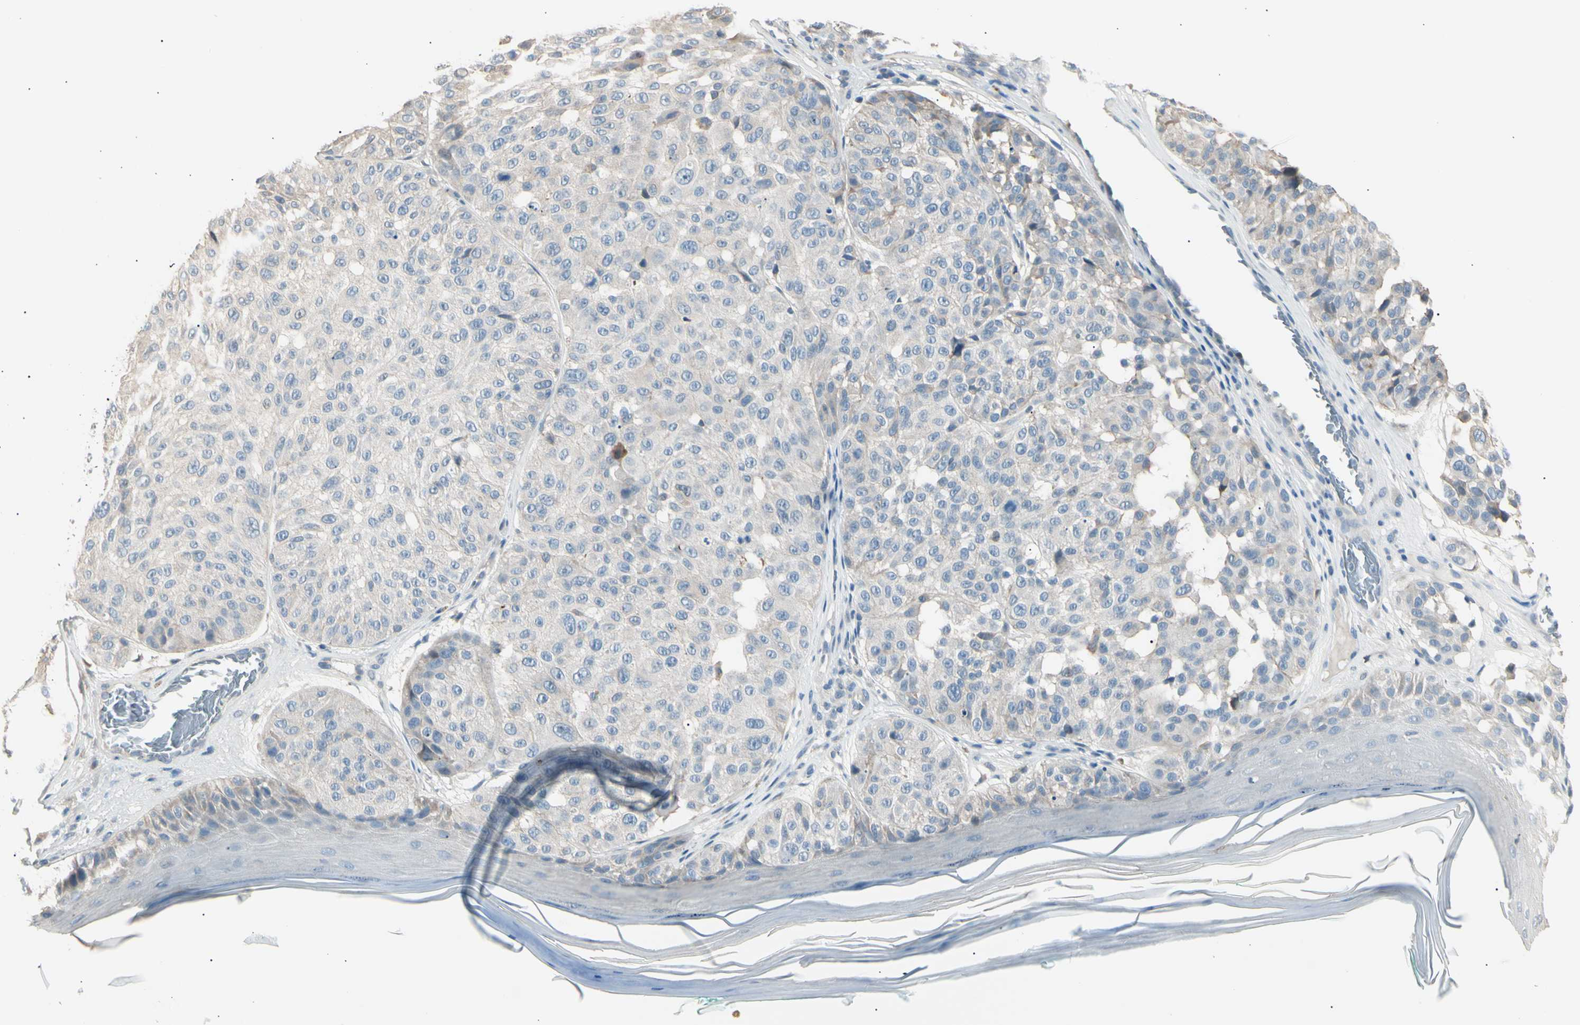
{"staining": {"intensity": "weak", "quantity": "<25%", "location": "cytoplasmic/membranous"}, "tissue": "melanoma", "cell_type": "Tumor cells", "image_type": "cancer", "snomed": [{"axis": "morphology", "description": "Malignant melanoma, NOS"}, {"axis": "topography", "description": "Skin"}], "caption": "An IHC photomicrograph of malignant melanoma is shown. There is no staining in tumor cells of malignant melanoma.", "gene": "LHPP", "patient": {"sex": "female", "age": 46}}